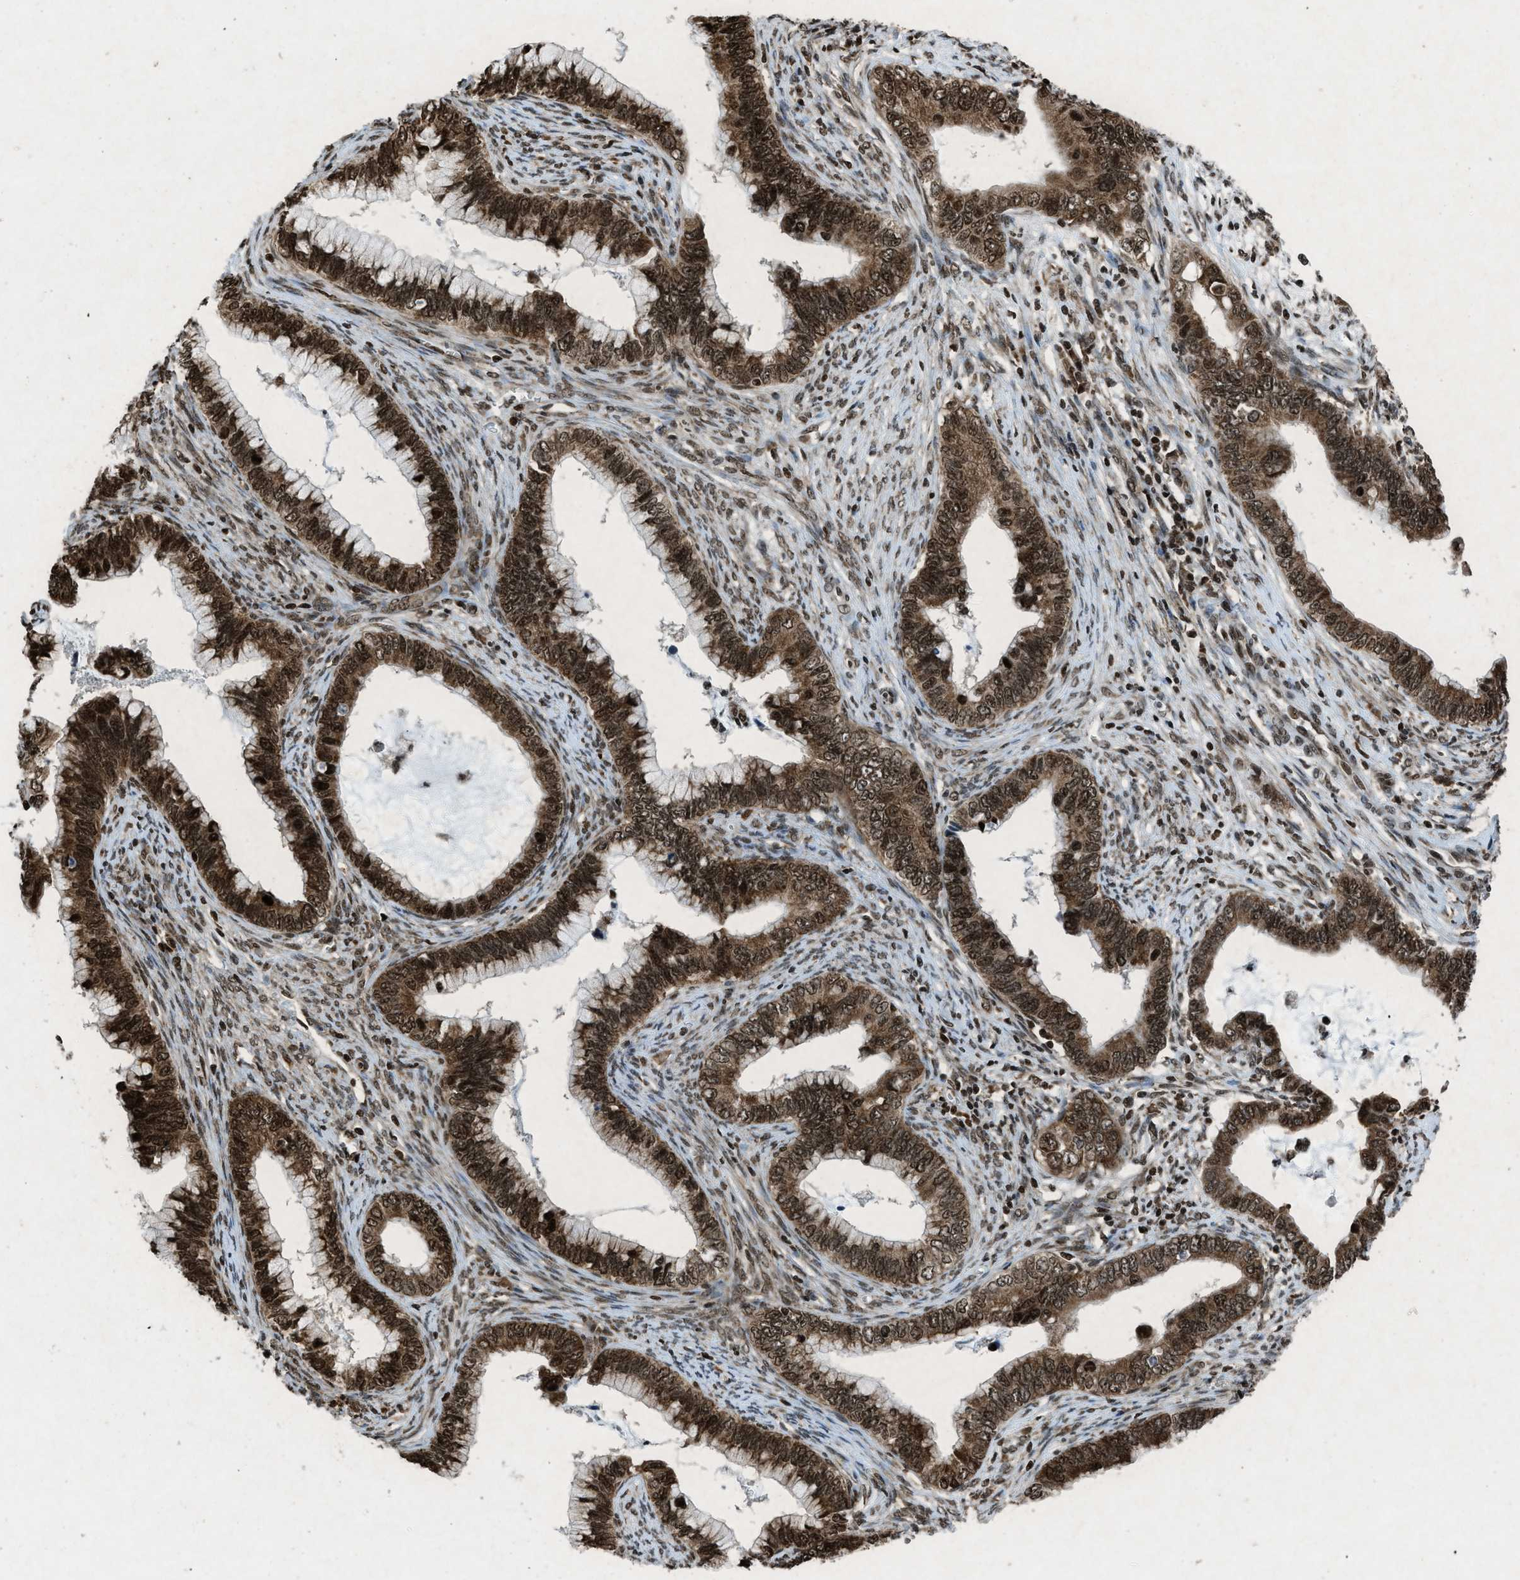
{"staining": {"intensity": "strong", "quantity": ">75%", "location": "cytoplasmic/membranous,nuclear"}, "tissue": "cervical cancer", "cell_type": "Tumor cells", "image_type": "cancer", "snomed": [{"axis": "morphology", "description": "Adenocarcinoma, NOS"}, {"axis": "topography", "description": "Cervix"}], "caption": "Brown immunohistochemical staining in adenocarcinoma (cervical) demonstrates strong cytoplasmic/membranous and nuclear positivity in about >75% of tumor cells. (brown staining indicates protein expression, while blue staining denotes nuclei).", "gene": "NXF1", "patient": {"sex": "female", "age": 44}}